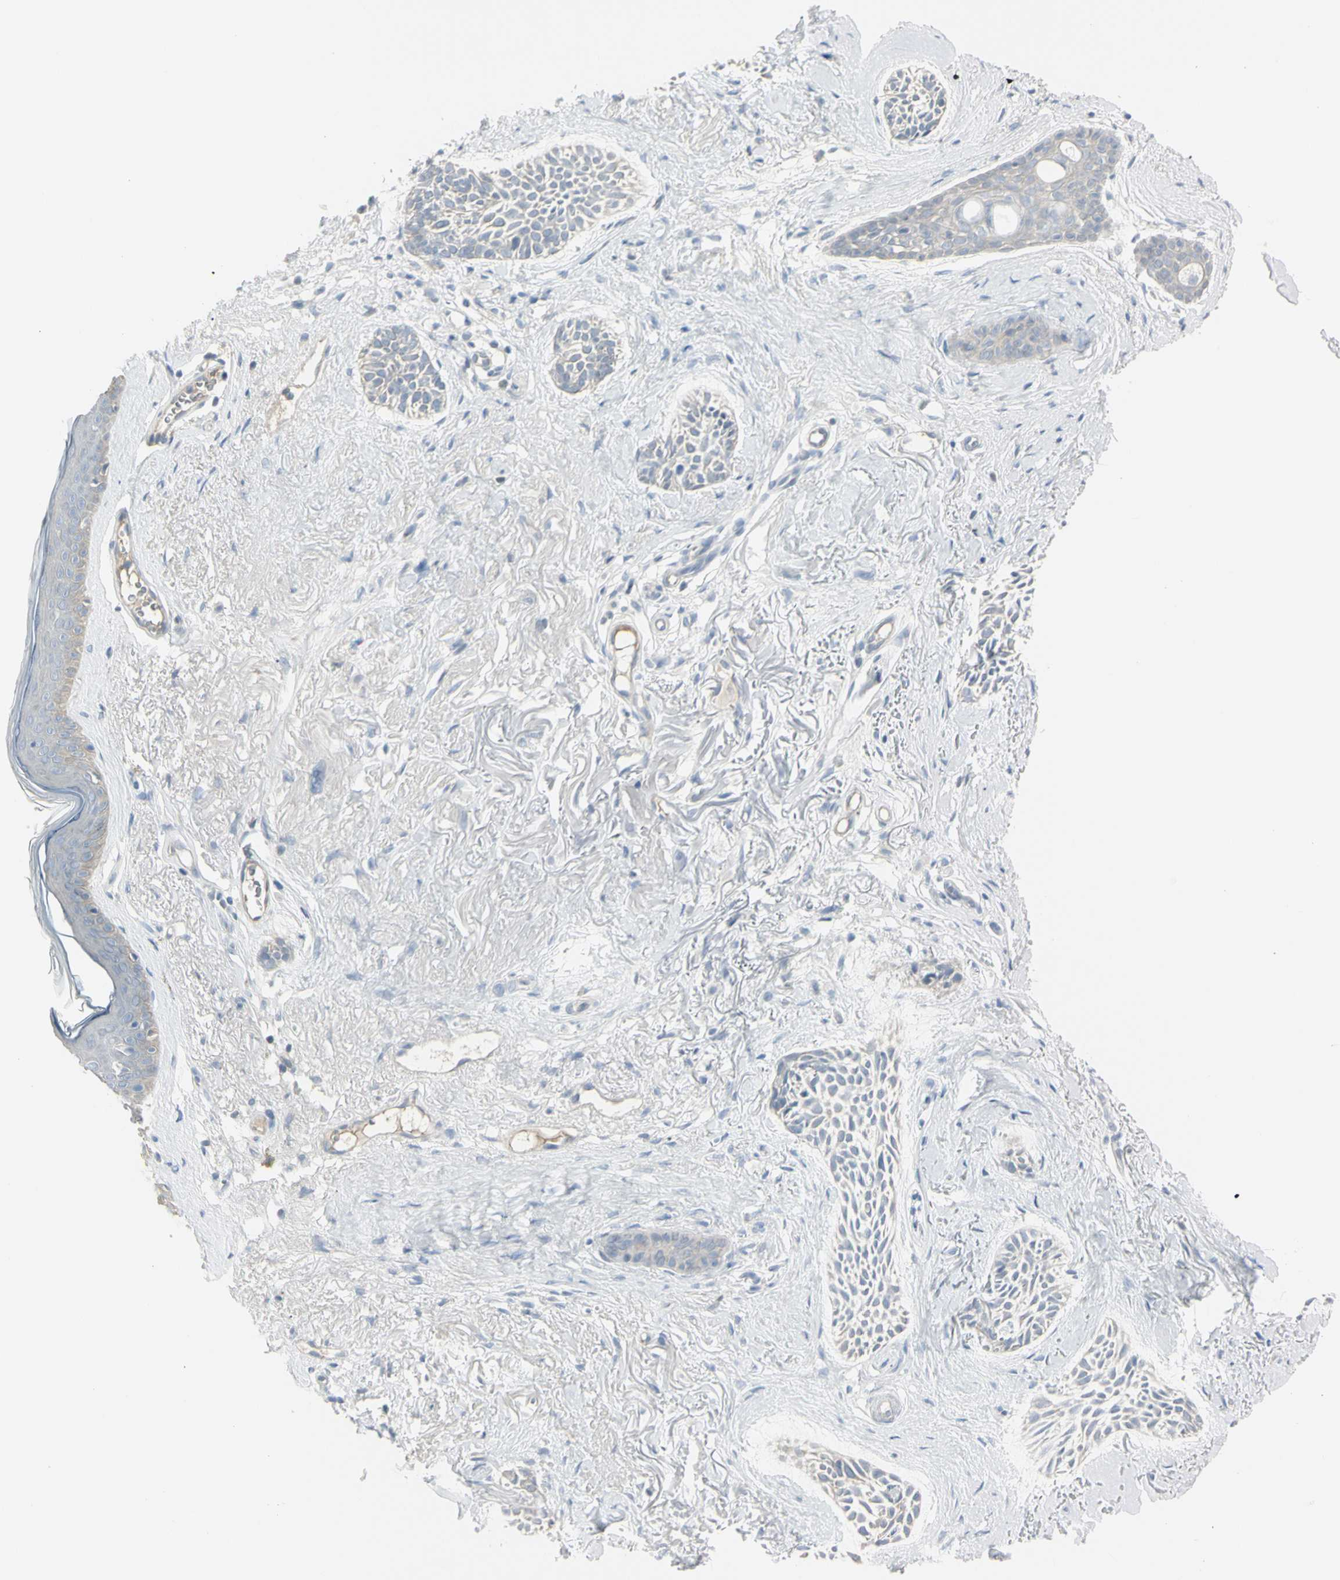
{"staining": {"intensity": "negative", "quantity": "none", "location": "none"}, "tissue": "skin cancer", "cell_type": "Tumor cells", "image_type": "cancer", "snomed": [{"axis": "morphology", "description": "Normal tissue, NOS"}, {"axis": "morphology", "description": "Basal cell carcinoma"}, {"axis": "topography", "description": "Skin"}], "caption": "Skin basal cell carcinoma was stained to show a protein in brown. There is no significant expression in tumor cells. (DAB immunohistochemistry (IHC), high magnification).", "gene": "PIP", "patient": {"sex": "female", "age": 84}}